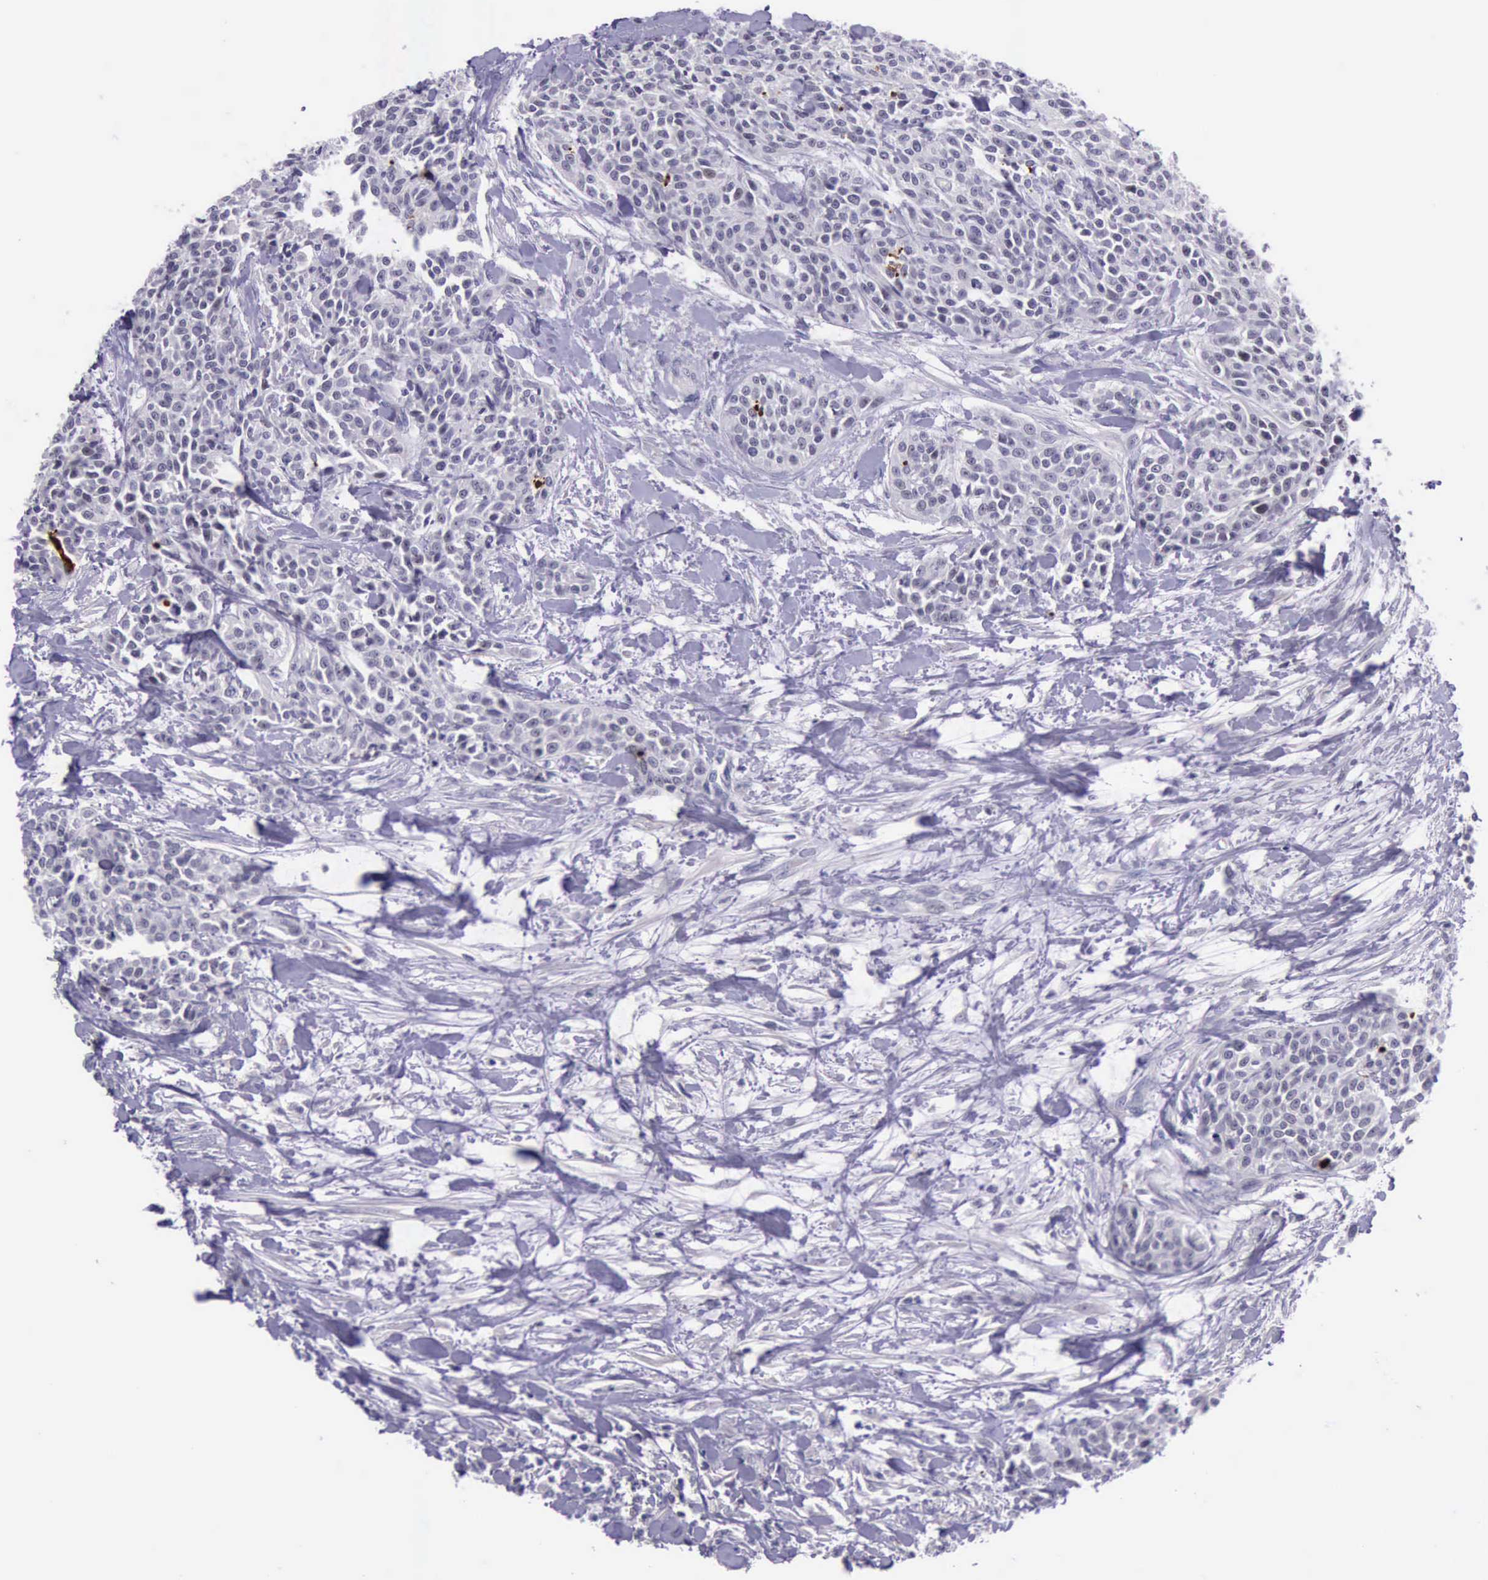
{"staining": {"intensity": "strong", "quantity": "<25%", "location": "nuclear"}, "tissue": "urothelial cancer", "cell_type": "Tumor cells", "image_type": "cancer", "snomed": [{"axis": "morphology", "description": "Urothelial carcinoma, High grade"}, {"axis": "topography", "description": "Urinary bladder"}], "caption": "A high-resolution histopathology image shows IHC staining of urothelial cancer, which reveals strong nuclear expression in about <25% of tumor cells.", "gene": "PARP1", "patient": {"sex": "male", "age": 56}}